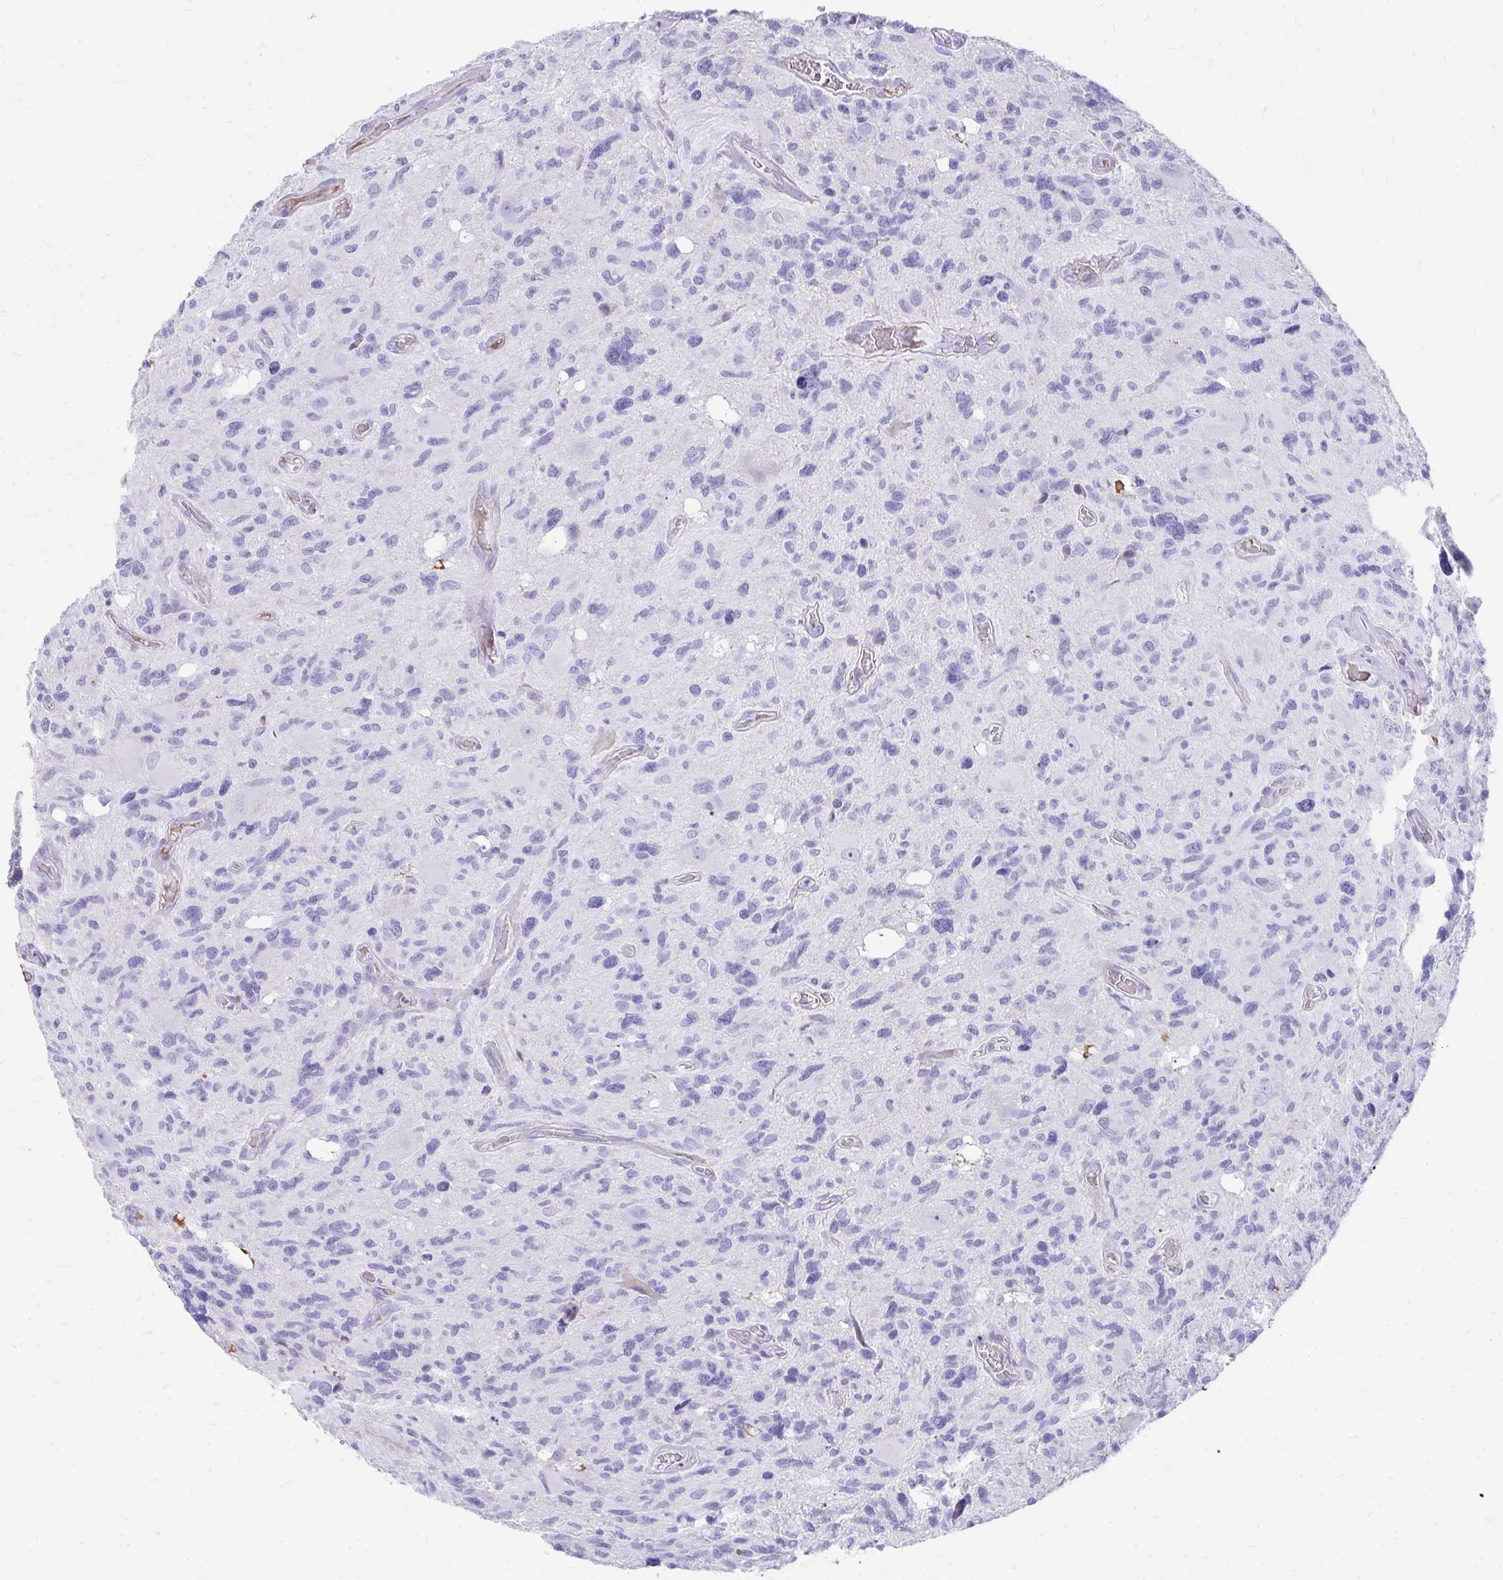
{"staining": {"intensity": "negative", "quantity": "none", "location": "none"}, "tissue": "glioma", "cell_type": "Tumor cells", "image_type": "cancer", "snomed": [{"axis": "morphology", "description": "Glioma, malignant, High grade"}, {"axis": "topography", "description": "Brain"}], "caption": "This is a micrograph of immunohistochemistry (IHC) staining of glioma, which shows no staining in tumor cells.", "gene": "TNNT1", "patient": {"sex": "male", "age": 49}}